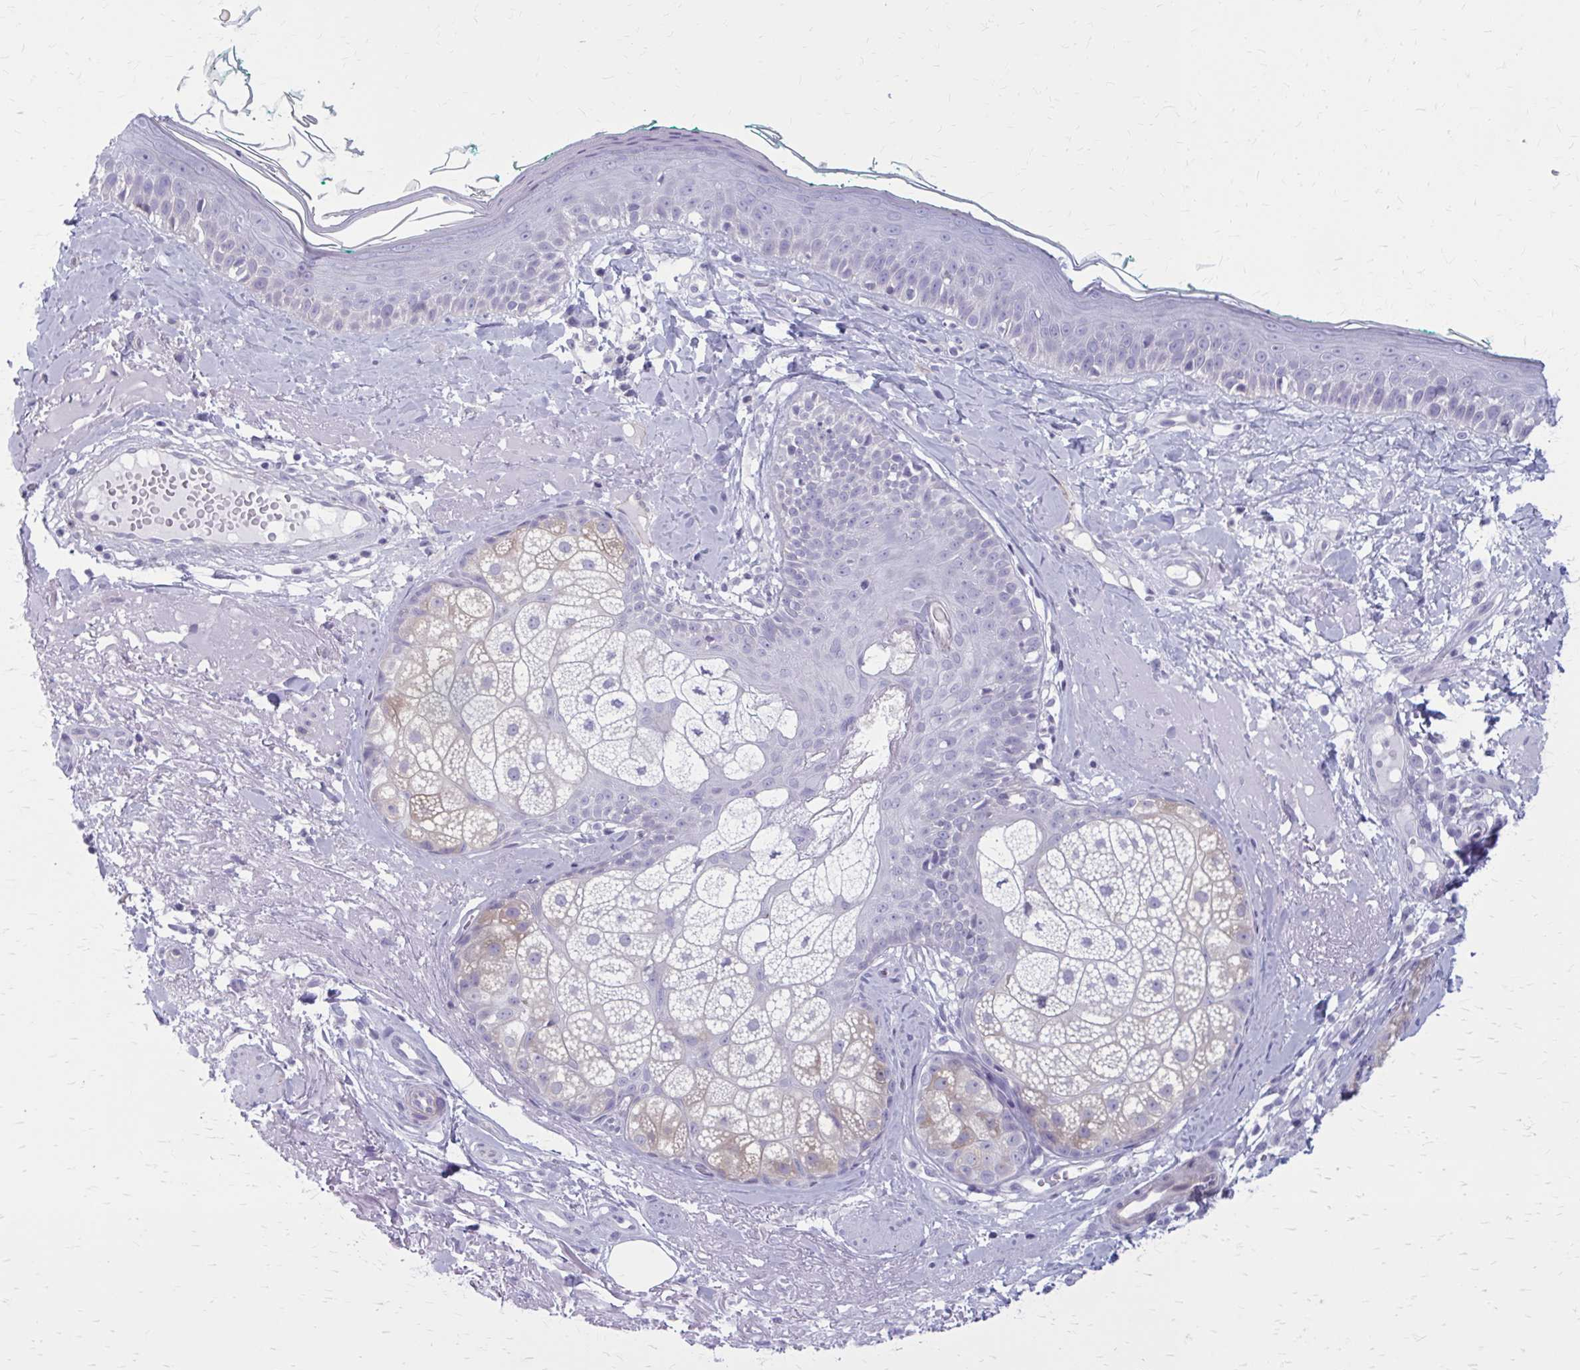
{"staining": {"intensity": "negative", "quantity": "none", "location": "none"}, "tissue": "skin", "cell_type": "Fibroblasts", "image_type": "normal", "snomed": [{"axis": "morphology", "description": "Normal tissue, NOS"}, {"axis": "topography", "description": "Skin"}], "caption": "Skin stained for a protein using immunohistochemistry (IHC) exhibits no staining fibroblasts.", "gene": "CASQ2", "patient": {"sex": "male", "age": 73}}